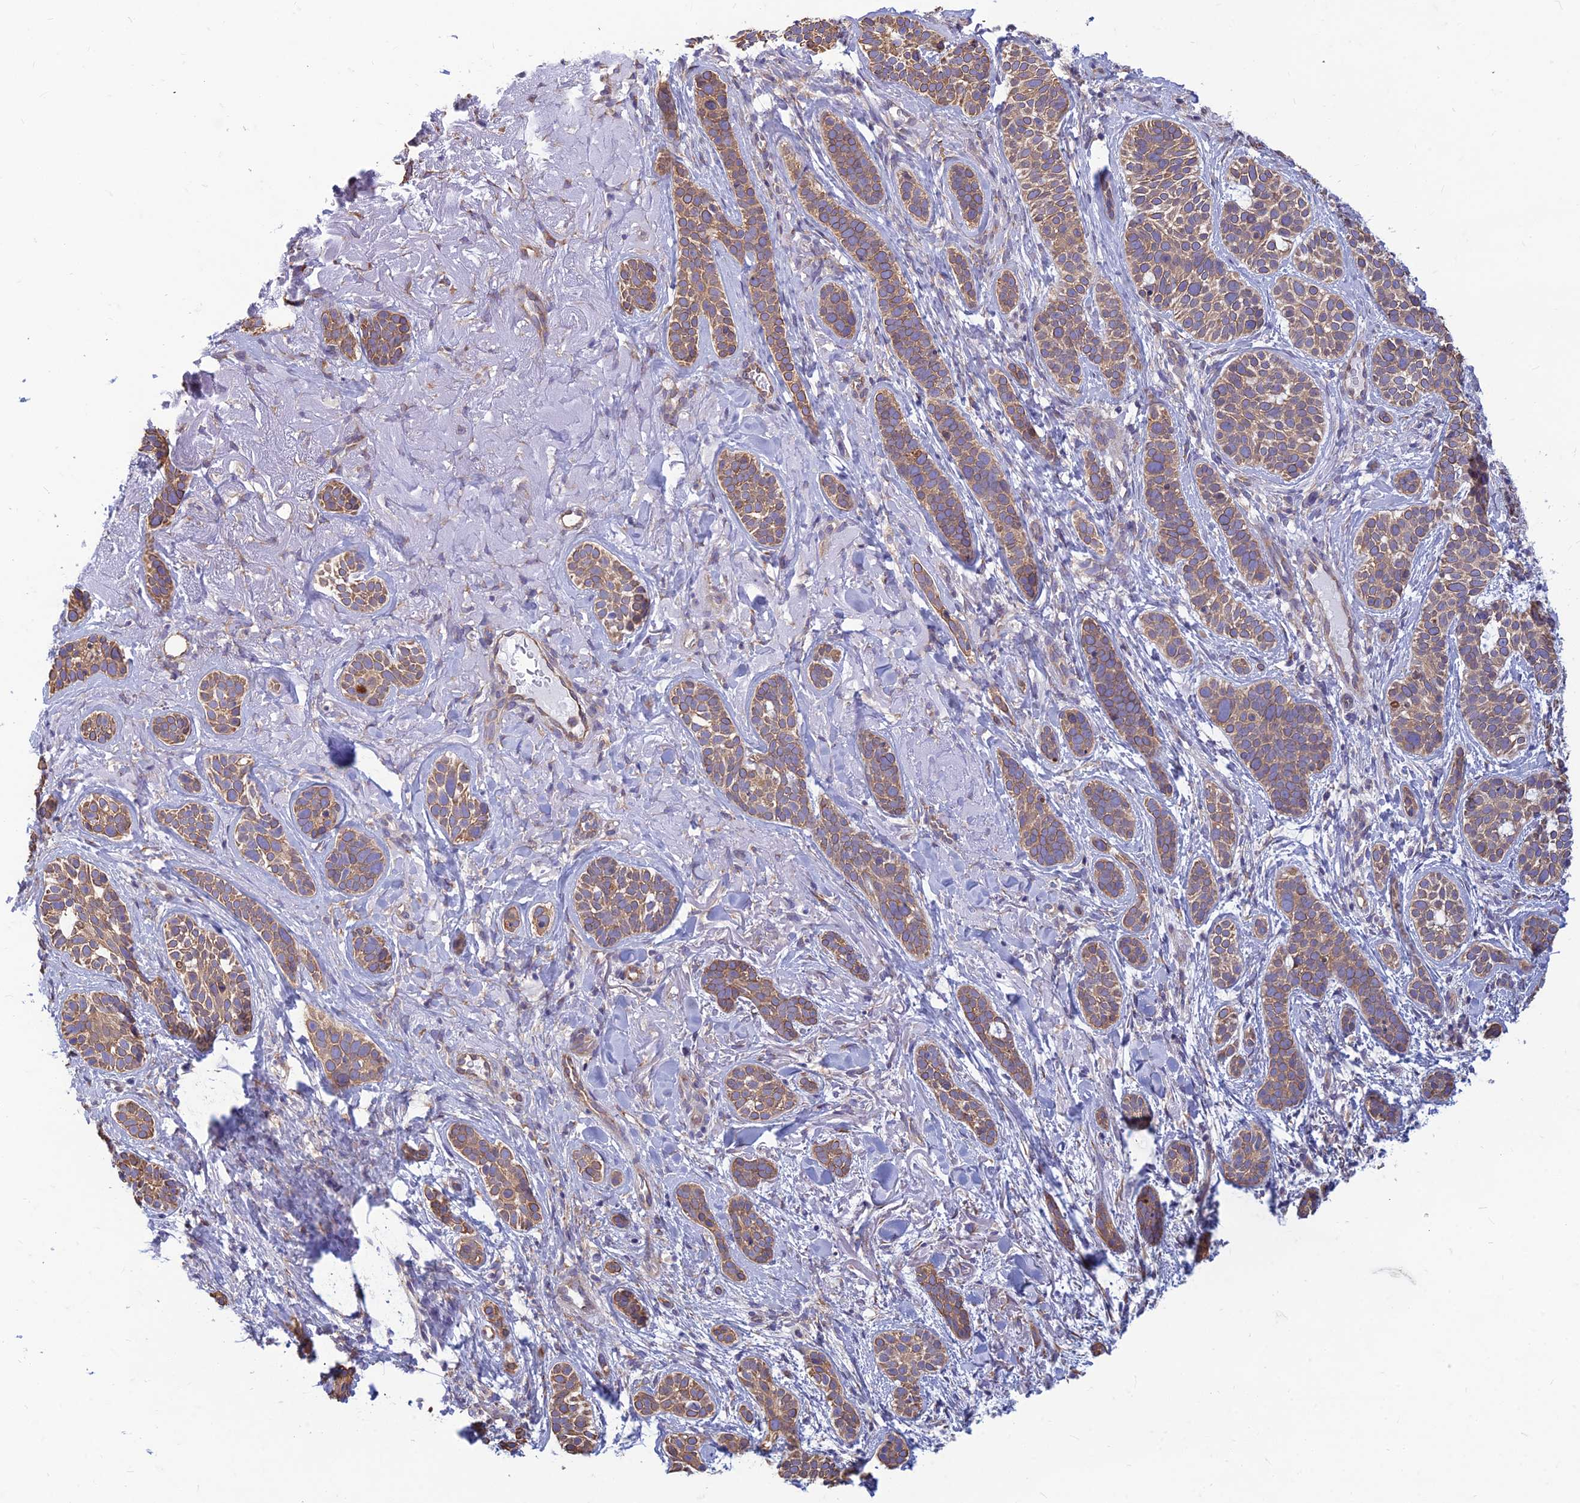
{"staining": {"intensity": "weak", "quantity": ">75%", "location": "cytoplasmic/membranous"}, "tissue": "skin cancer", "cell_type": "Tumor cells", "image_type": "cancer", "snomed": [{"axis": "morphology", "description": "Basal cell carcinoma"}, {"axis": "topography", "description": "Skin"}], "caption": "About >75% of tumor cells in human skin basal cell carcinoma exhibit weak cytoplasmic/membranous protein positivity as visualized by brown immunohistochemical staining.", "gene": "RPL17-C18orf32", "patient": {"sex": "male", "age": 71}}